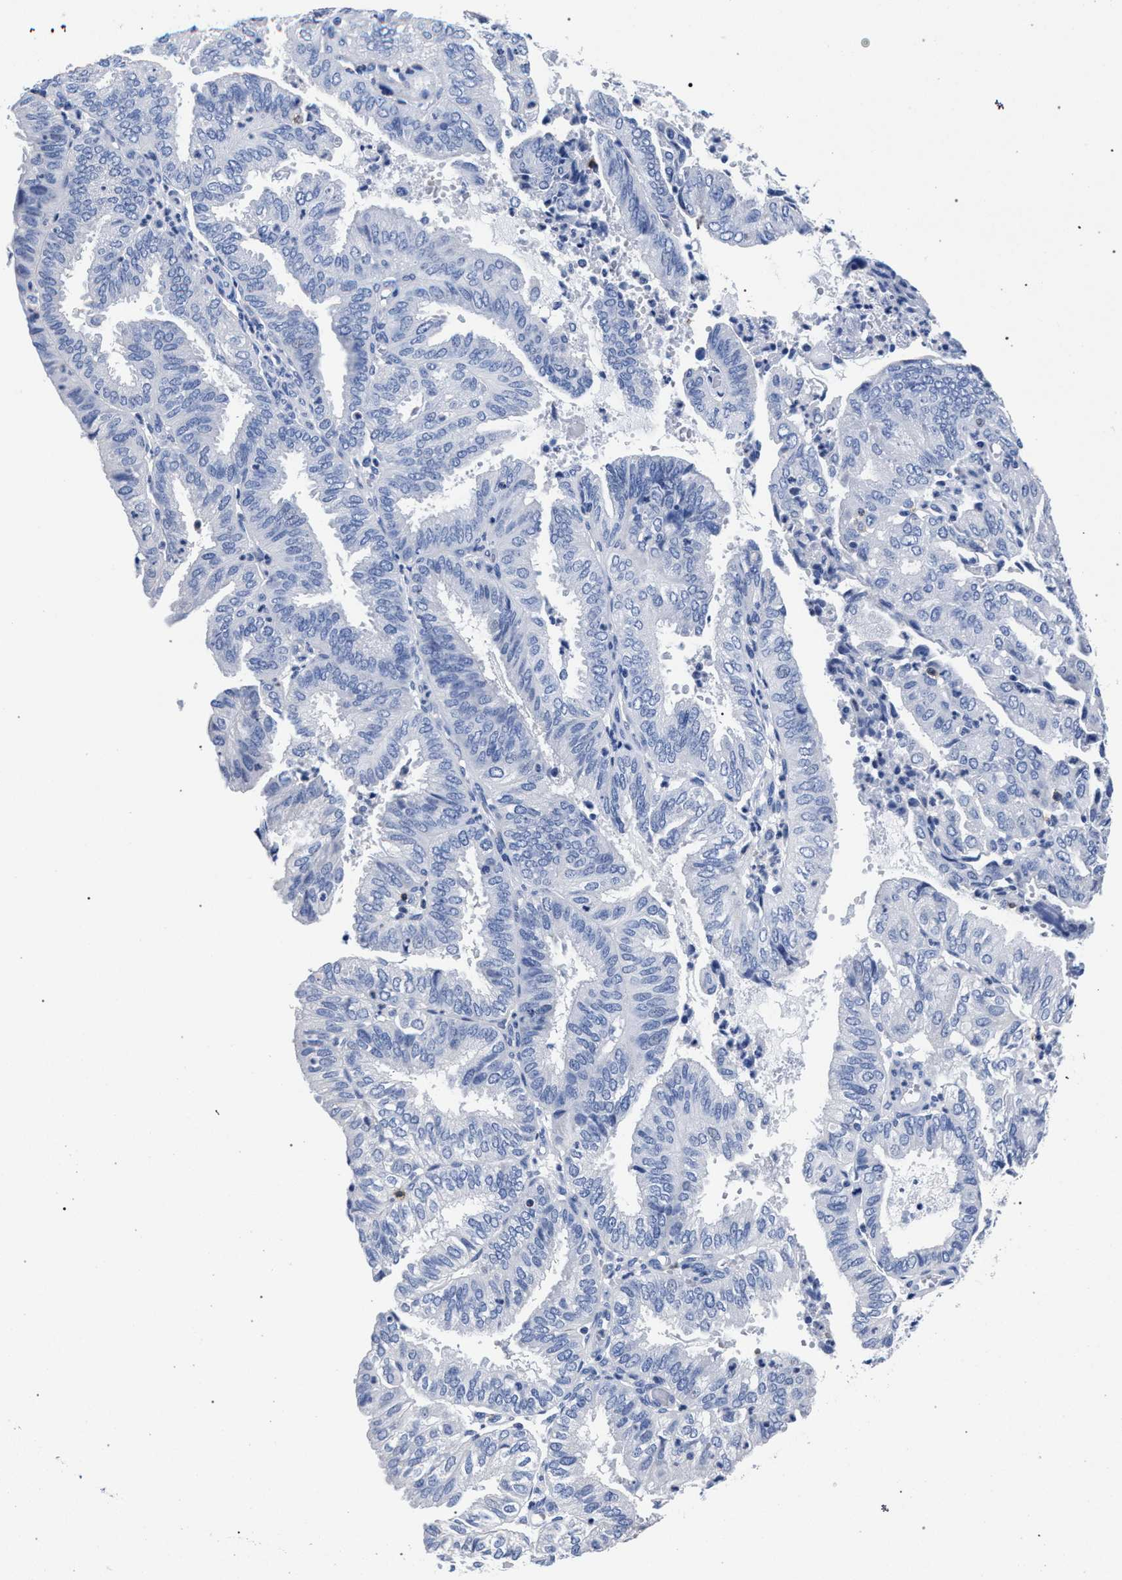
{"staining": {"intensity": "negative", "quantity": "none", "location": "none"}, "tissue": "endometrial cancer", "cell_type": "Tumor cells", "image_type": "cancer", "snomed": [{"axis": "morphology", "description": "Adenocarcinoma, NOS"}, {"axis": "topography", "description": "Uterus"}], "caption": "Human endometrial adenocarcinoma stained for a protein using IHC displays no expression in tumor cells.", "gene": "KLRK1", "patient": {"sex": "female", "age": 60}}